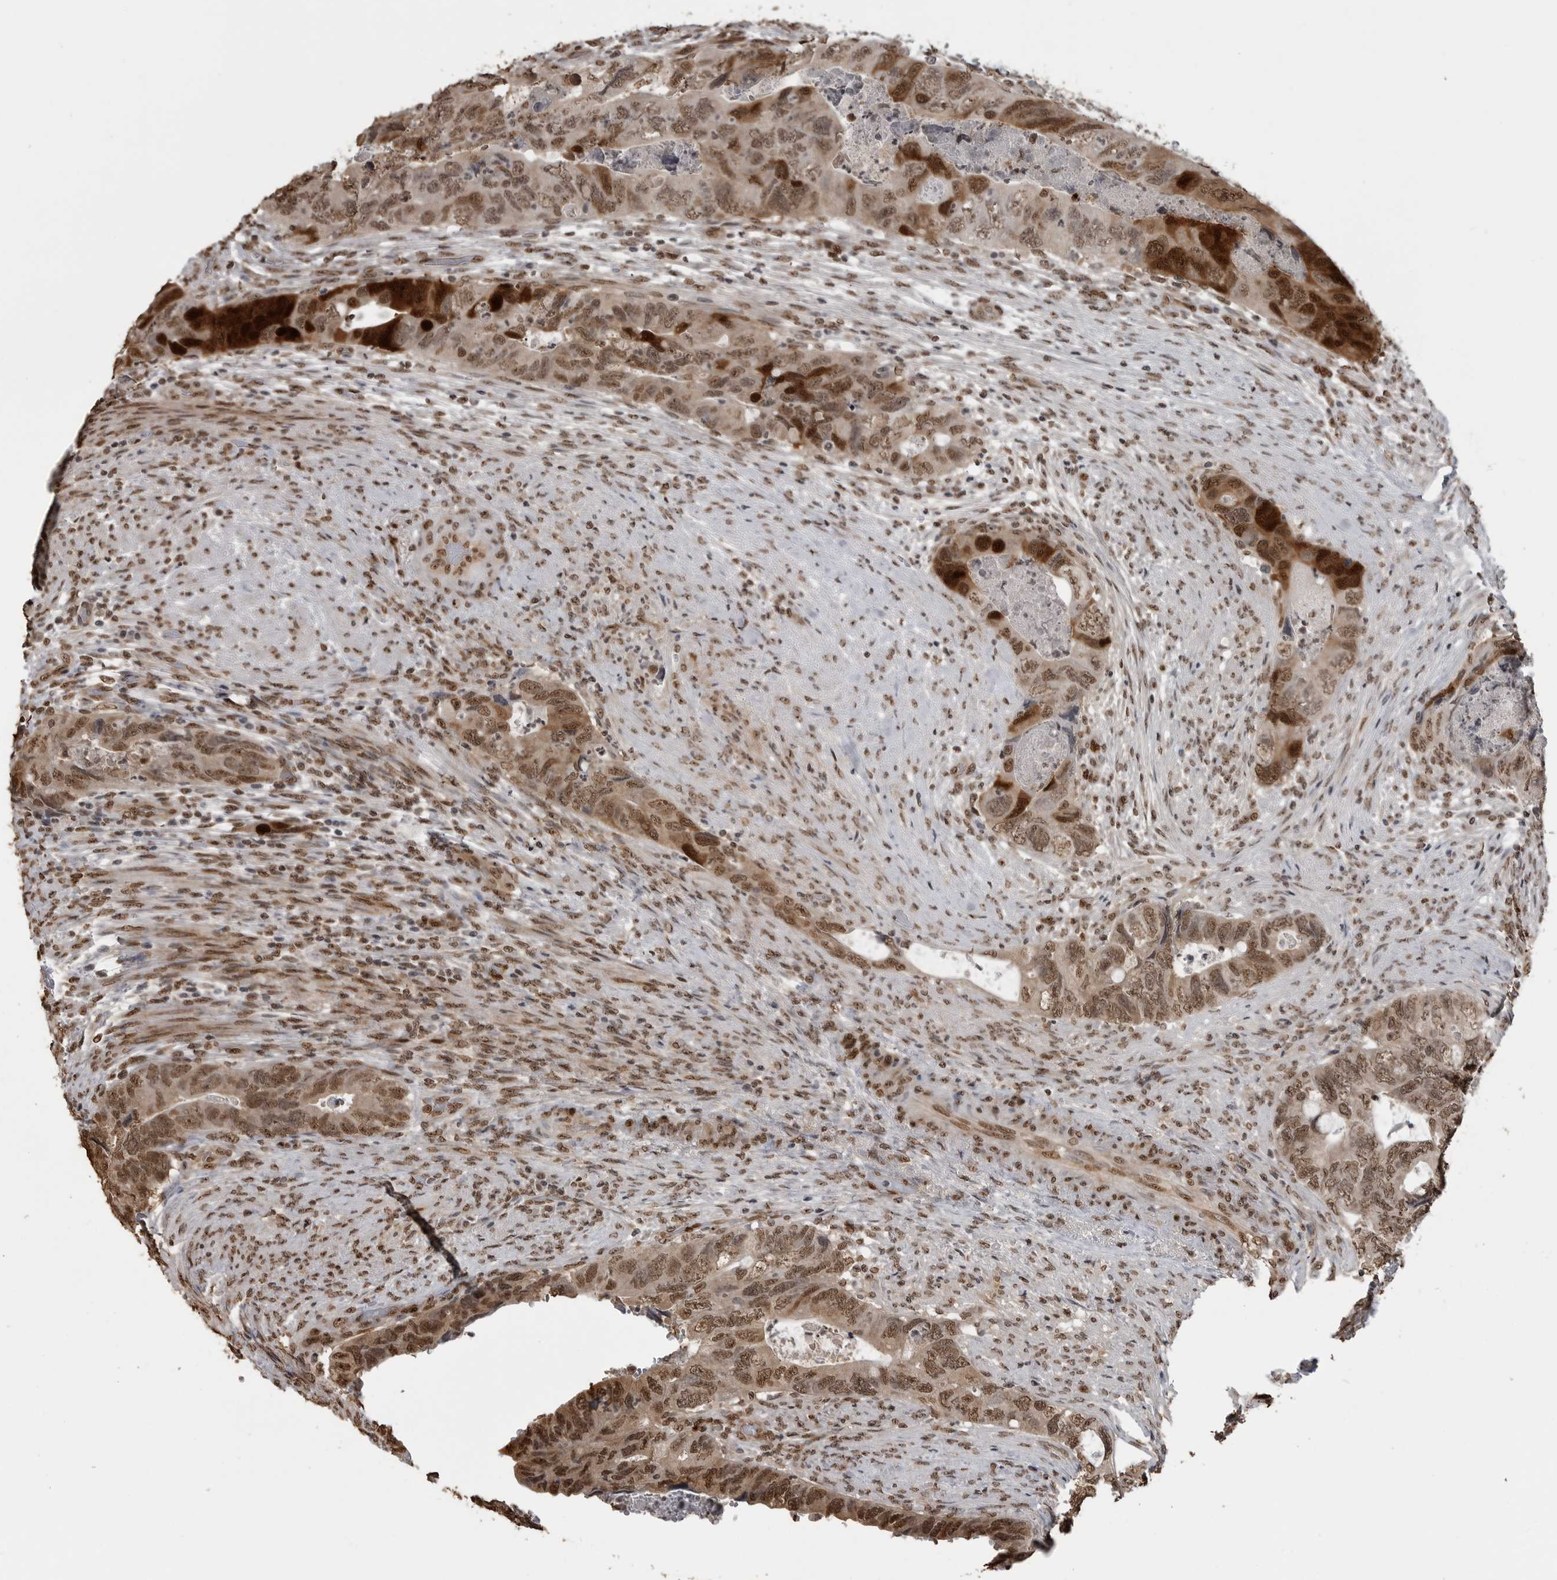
{"staining": {"intensity": "strong", "quantity": ">75%", "location": "cytoplasmic/membranous,nuclear"}, "tissue": "colorectal cancer", "cell_type": "Tumor cells", "image_type": "cancer", "snomed": [{"axis": "morphology", "description": "Adenocarcinoma, NOS"}, {"axis": "topography", "description": "Rectum"}], "caption": "High-magnification brightfield microscopy of colorectal cancer (adenocarcinoma) stained with DAB (3,3'-diaminobenzidine) (brown) and counterstained with hematoxylin (blue). tumor cells exhibit strong cytoplasmic/membranous and nuclear positivity is appreciated in approximately>75% of cells.", "gene": "SMAD2", "patient": {"sex": "male", "age": 63}}